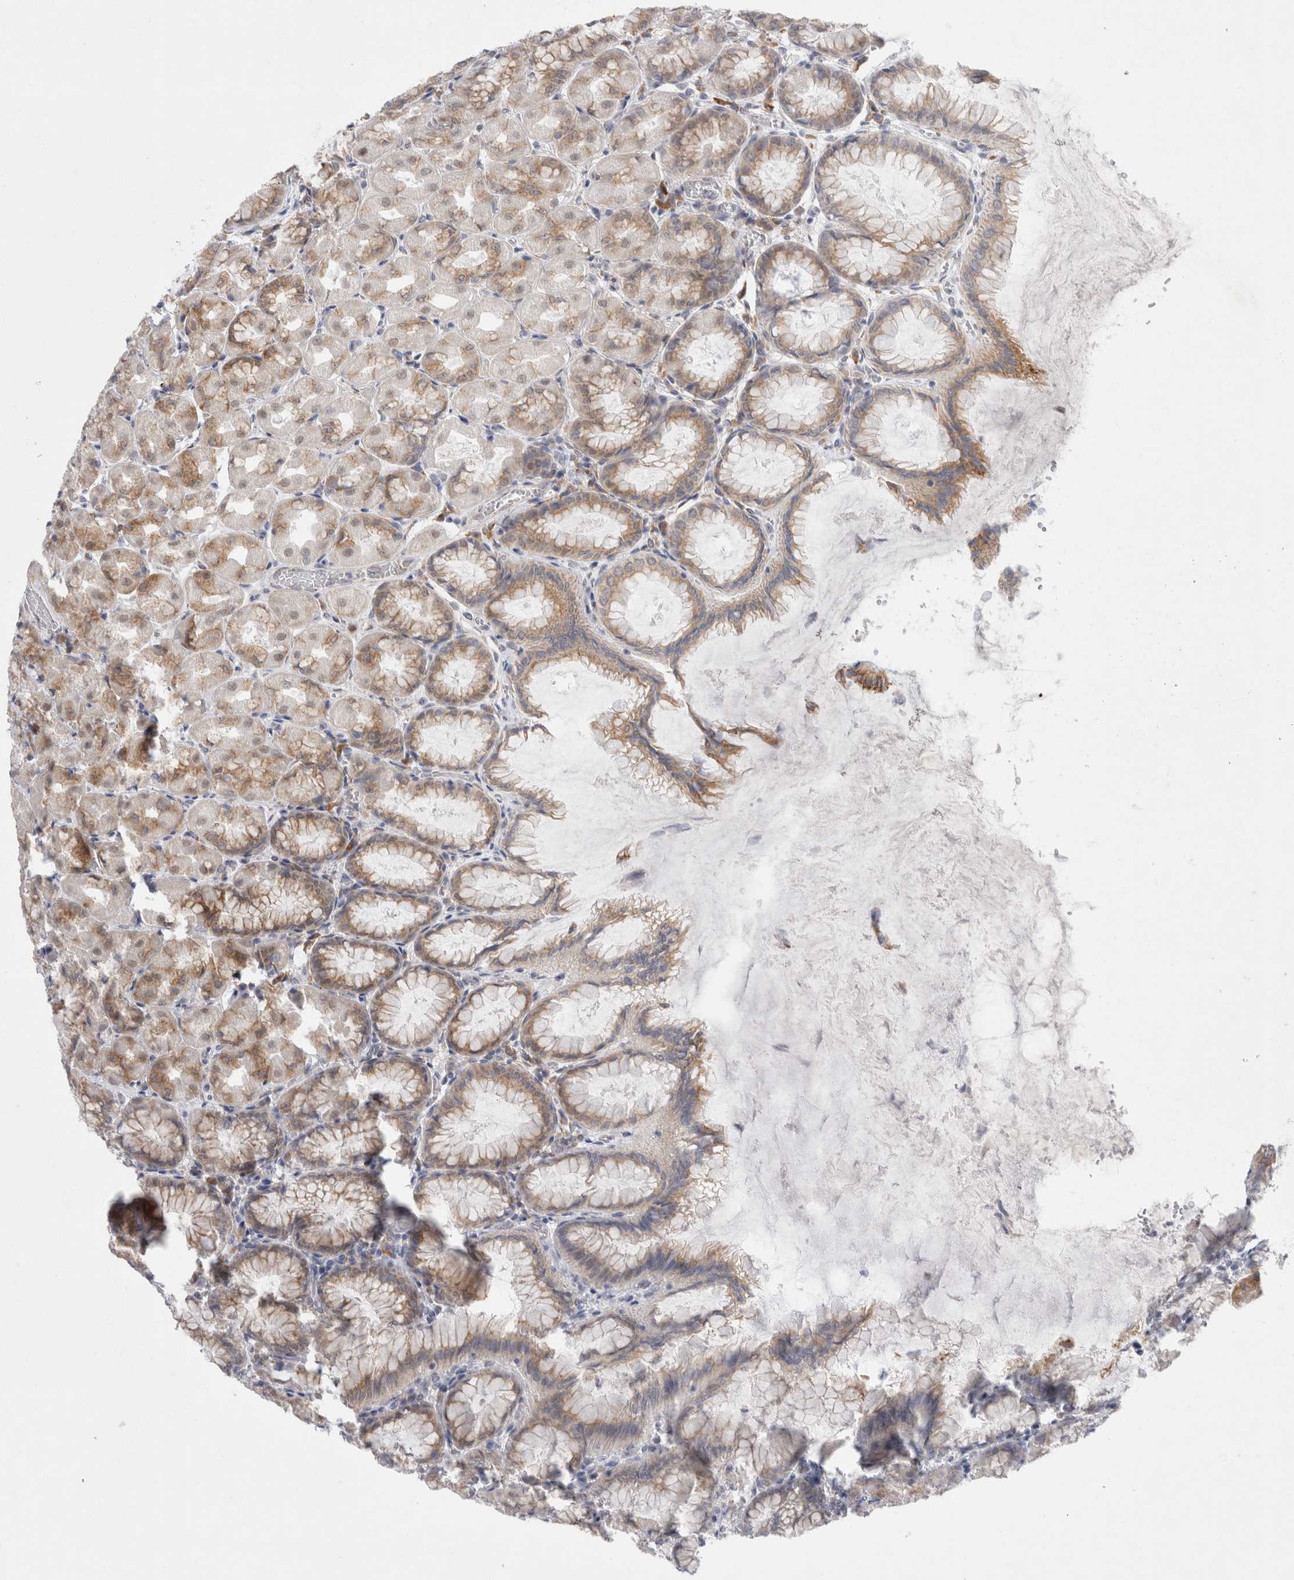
{"staining": {"intensity": "moderate", "quantity": ">75%", "location": "cytoplasmic/membranous"}, "tissue": "stomach", "cell_type": "Glandular cells", "image_type": "normal", "snomed": [{"axis": "morphology", "description": "Normal tissue, NOS"}, {"axis": "topography", "description": "Stomach, upper"}], "caption": "Glandular cells display medium levels of moderate cytoplasmic/membranous positivity in about >75% of cells in unremarkable stomach.", "gene": "TRMT1L", "patient": {"sex": "female", "age": 56}}